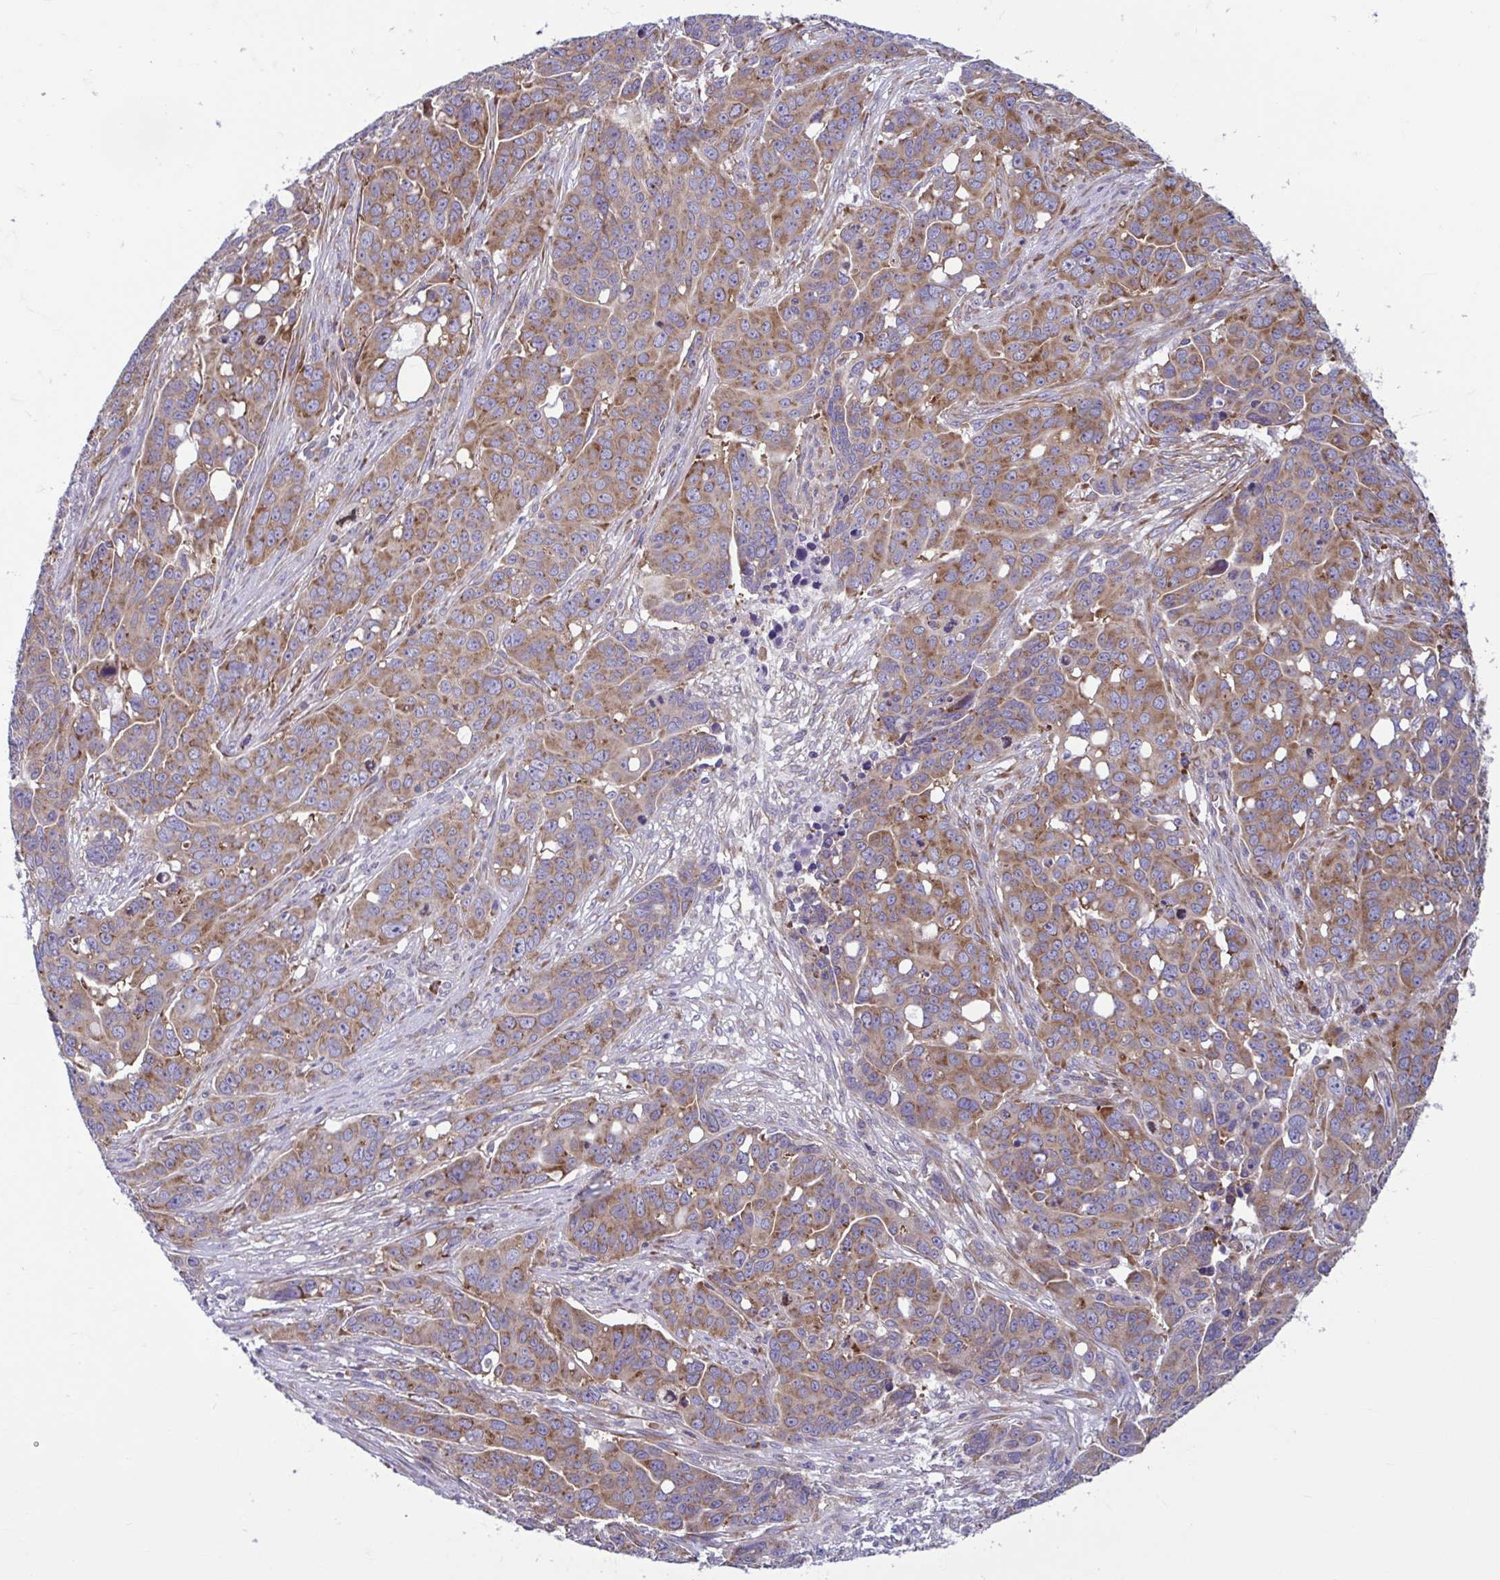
{"staining": {"intensity": "moderate", "quantity": ">75%", "location": "cytoplasmic/membranous"}, "tissue": "ovarian cancer", "cell_type": "Tumor cells", "image_type": "cancer", "snomed": [{"axis": "morphology", "description": "Carcinoma, endometroid"}, {"axis": "topography", "description": "Ovary"}], "caption": "Immunohistochemical staining of ovarian cancer (endometroid carcinoma) demonstrates medium levels of moderate cytoplasmic/membranous staining in approximately >75% of tumor cells.", "gene": "RPS16", "patient": {"sex": "female", "age": 78}}